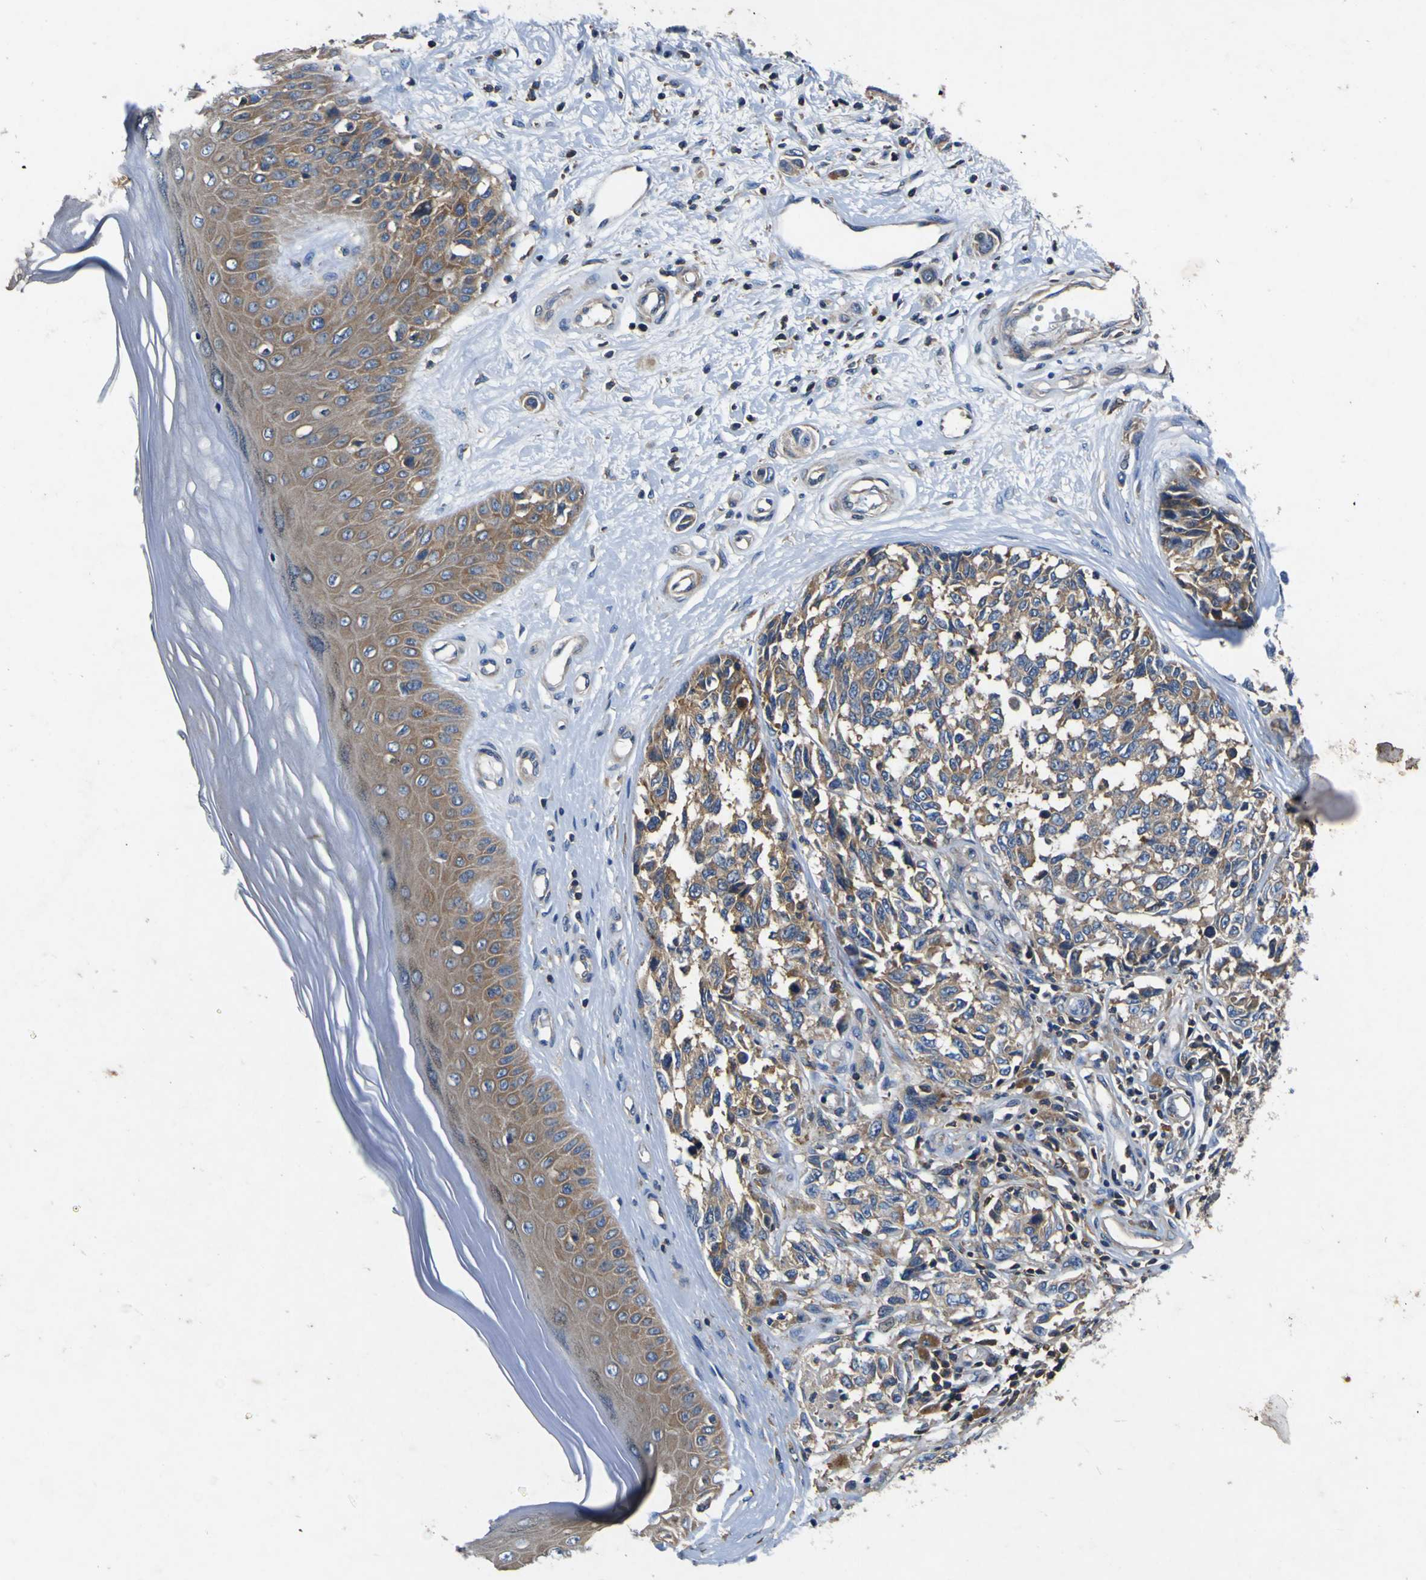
{"staining": {"intensity": "weak", "quantity": ">75%", "location": "cytoplasmic/membranous"}, "tissue": "melanoma", "cell_type": "Tumor cells", "image_type": "cancer", "snomed": [{"axis": "morphology", "description": "Malignant melanoma, NOS"}, {"axis": "topography", "description": "Skin"}], "caption": "Human malignant melanoma stained with a protein marker reveals weak staining in tumor cells.", "gene": "CNR2", "patient": {"sex": "female", "age": 64}}